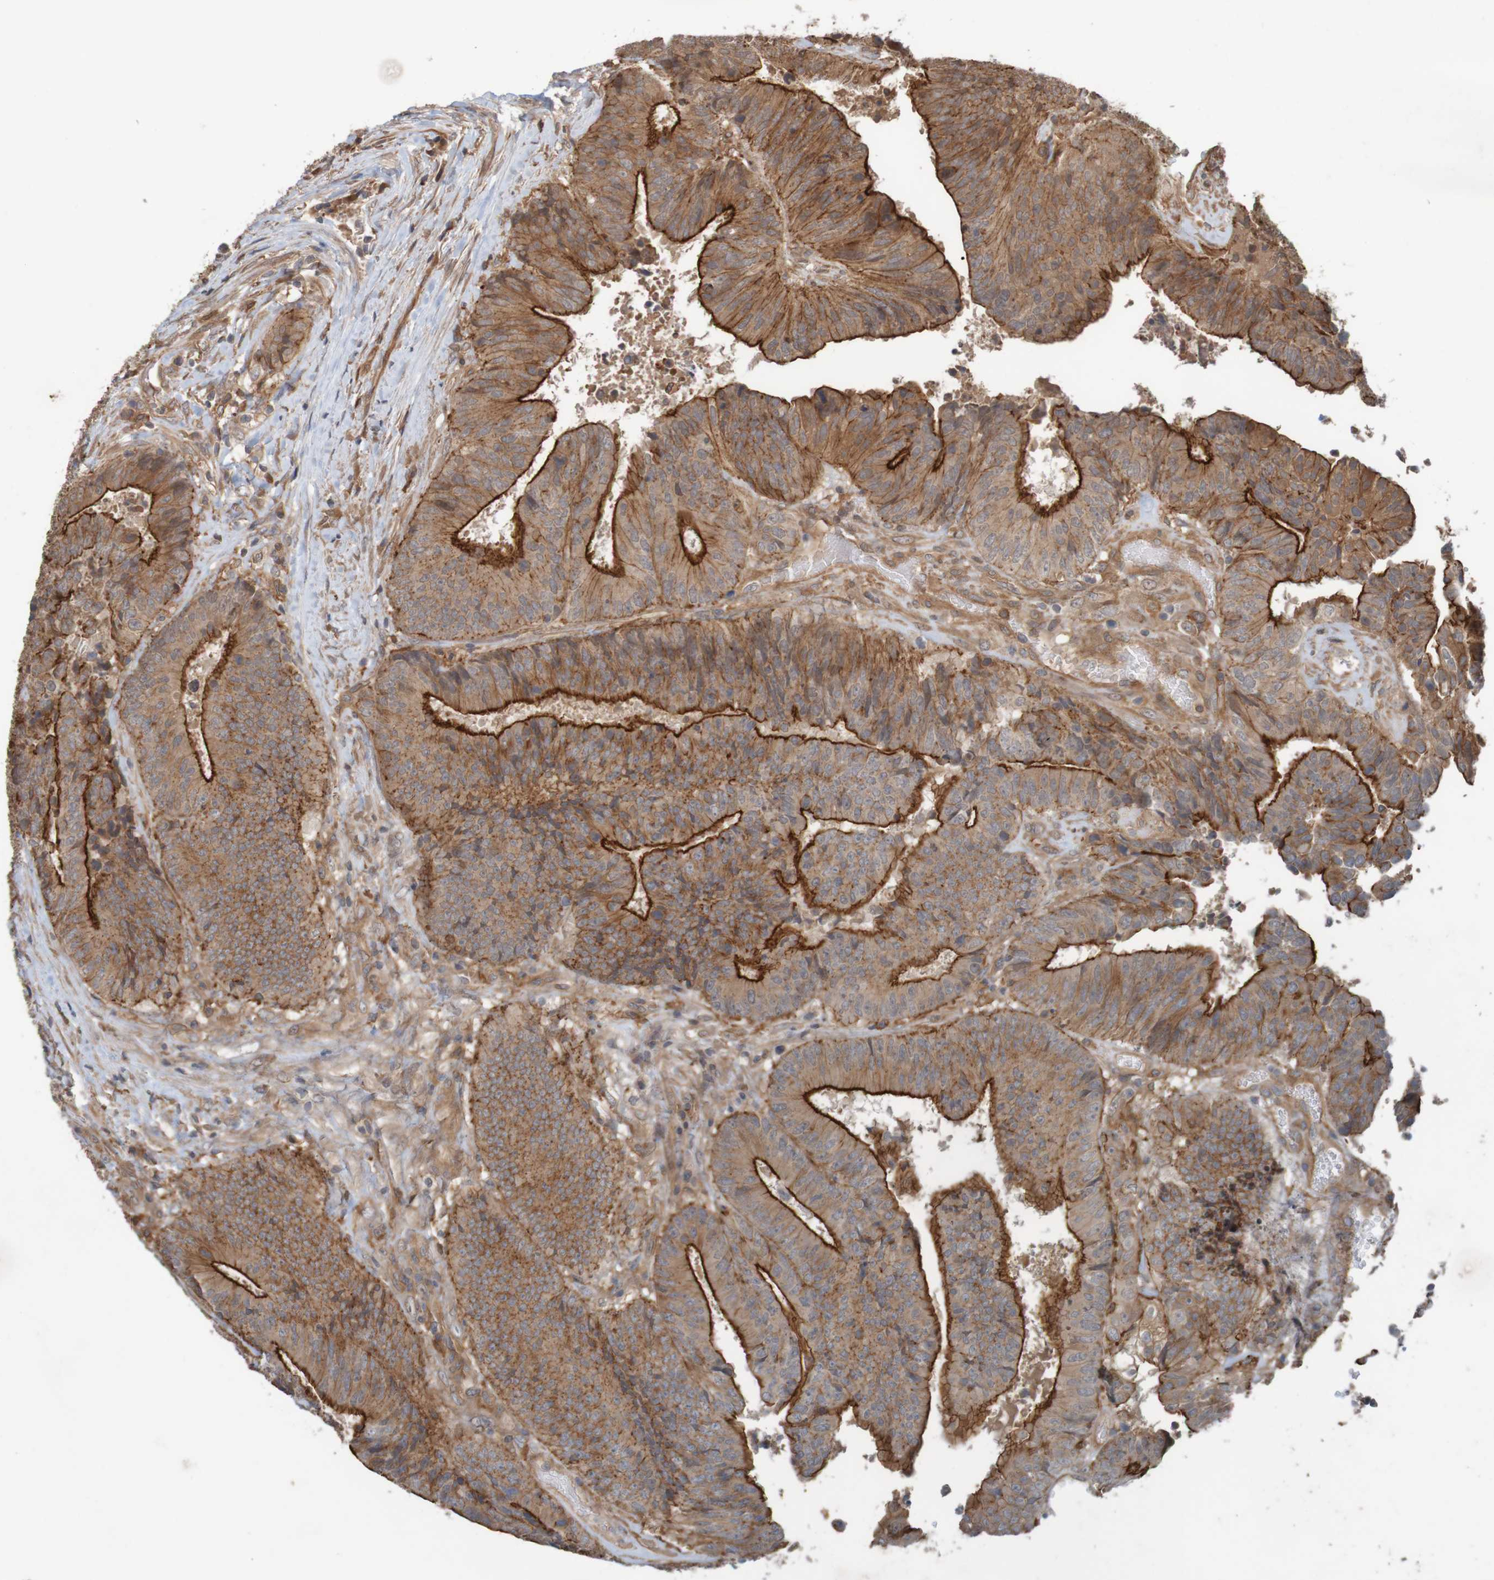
{"staining": {"intensity": "moderate", "quantity": ">75%", "location": "cytoplasmic/membranous"}, "tissue": "colorectal cancer", "cell_type": "Tumor cells", "image_type": "cancer", "snomed": [{"axis": "morphology", "description": "Adenocarcinoma, NOS"}, {"axis": "topography", "description": "Rectum"}], "caption": "Immunohistochemistry image of neoplastic tissue: human colorectal cancer (adenocarcinoma) stained using IHC displays medium levels of moderate protein expression localized specifically in the cytoplasmic/membranous of tumor cells, appearing as a cytoplasmic/membranous brown color.", "gene": "ARHGEF11", "patient": {"sex": "male", "age": 72}}